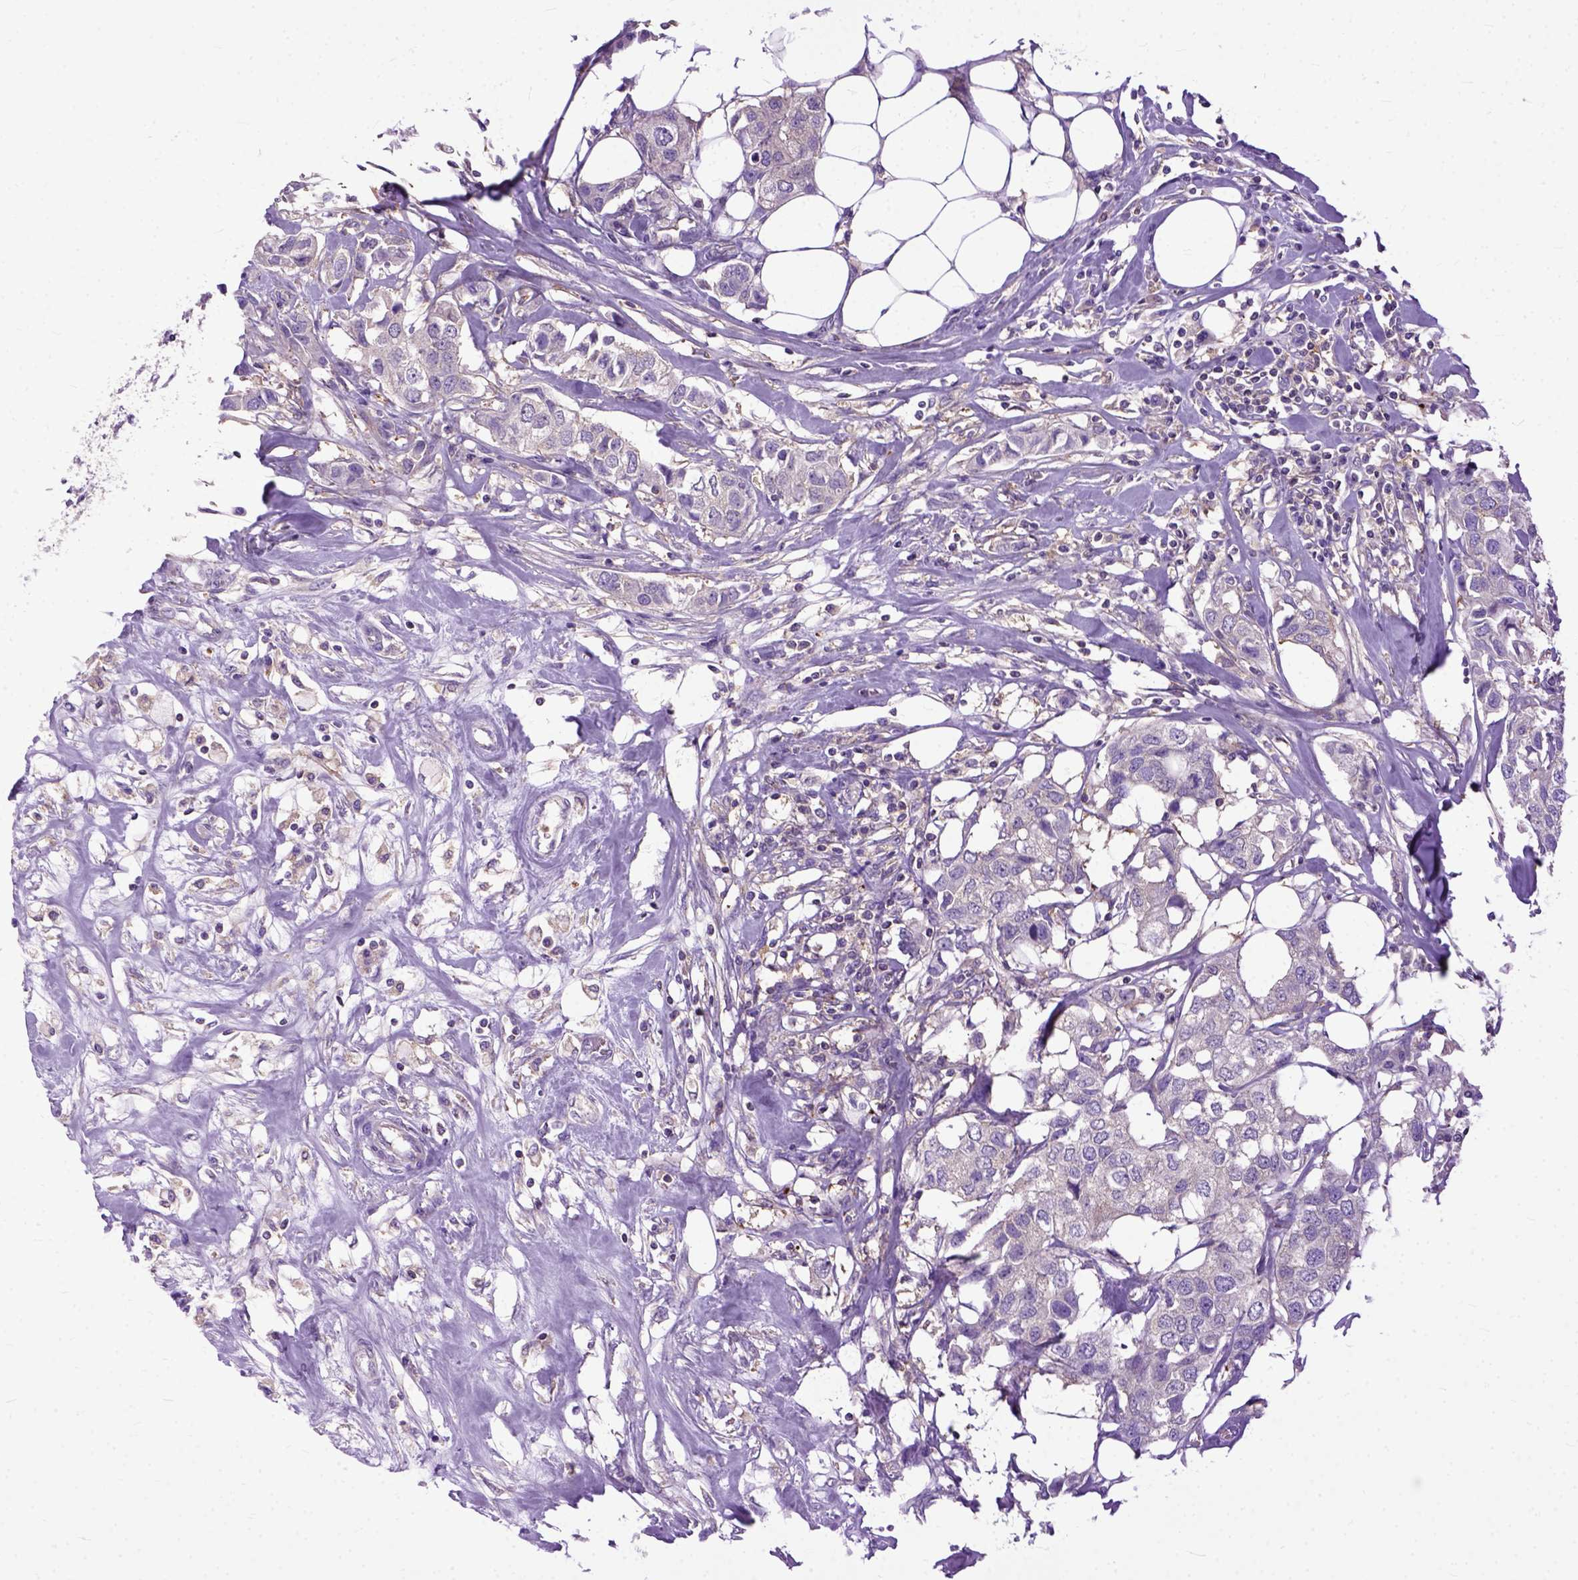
{"staining": {"intensity": "weak", "quantity": "<25%", "location": "cytoplasmic/membranous"}, "tissue": "breast cancer", "cell_type": "Tumor cells", "image_type": "cancer", "snomed": [{"axis": "morphology", "description": "Duct carcinoma"}, {"axis": "topography", "description": "Breast"}], "caption": "Immunohistochemistry (IHC) of breast cancer (infiltrating ductal carcinoma) displays no positivity in tumor cells.", "gene": "NAMPT", "patient": {"sex": "female", "age": 80}}